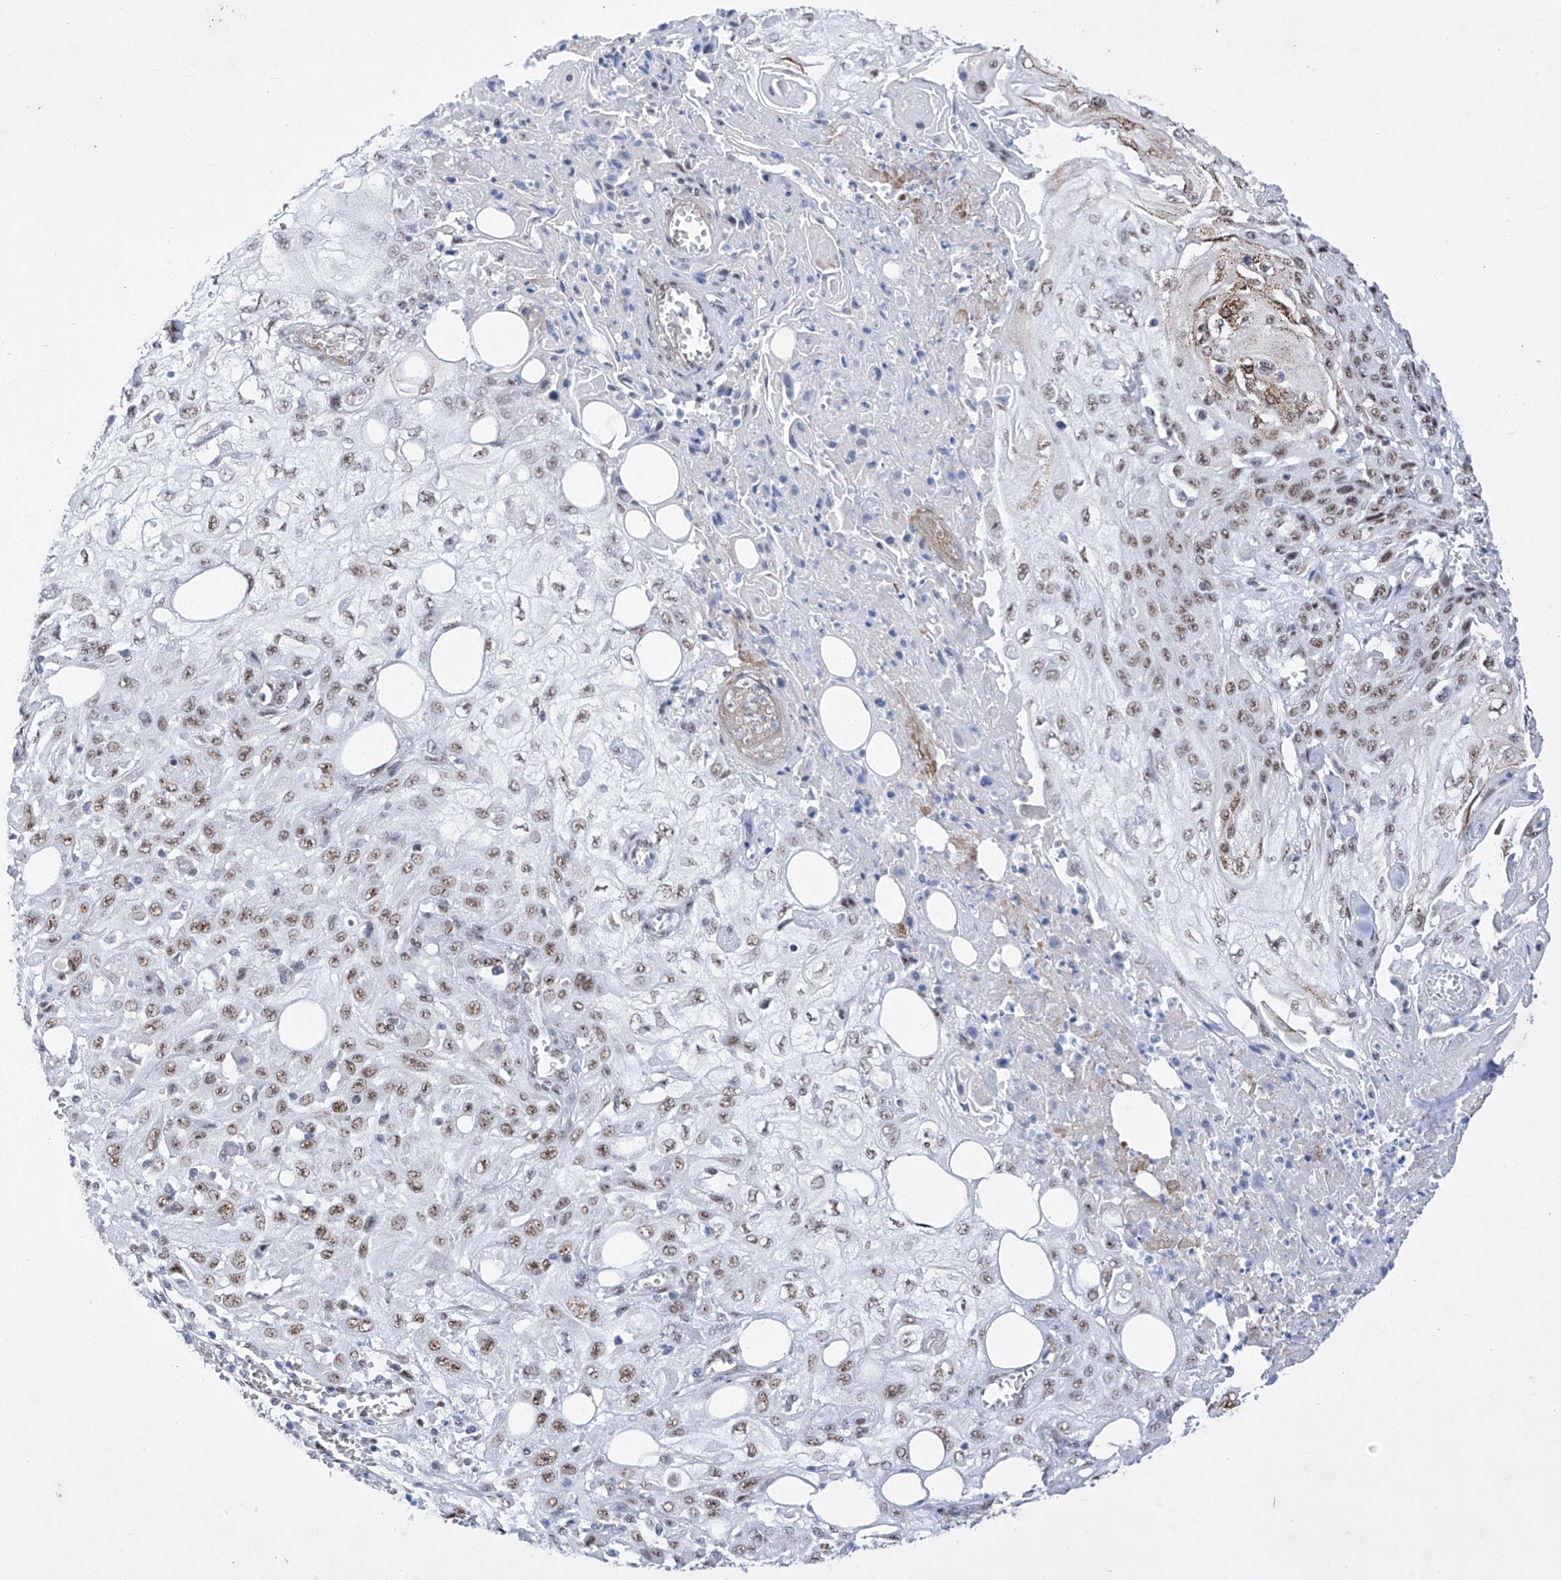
{"staining": {"intensity": "moderate", "quantity": ">75%", "location": "nuclear"}, "tissue": "skin cancer", "cell_type": "Tumor cells", "image_type": "cancer", "snomed": [{"axis": "morphology", "description": "Squamous cell carcinoma, NOS"}, {"axis": "morphology", "description": "Squamous cell carcinoma, metastatic, NOS"}, {"axis": "topography", "description": "Skin"}, {"axis": "topography", "description": "Lymph node"}], "caption": "The image reveals staining of skin metastatic squamous cell carcinoma, revealing moderate nuclear protein positivity (brown color) within tumor cells.", "gene": "ATN1", "patient": {"sex": "male", "age": 75}}